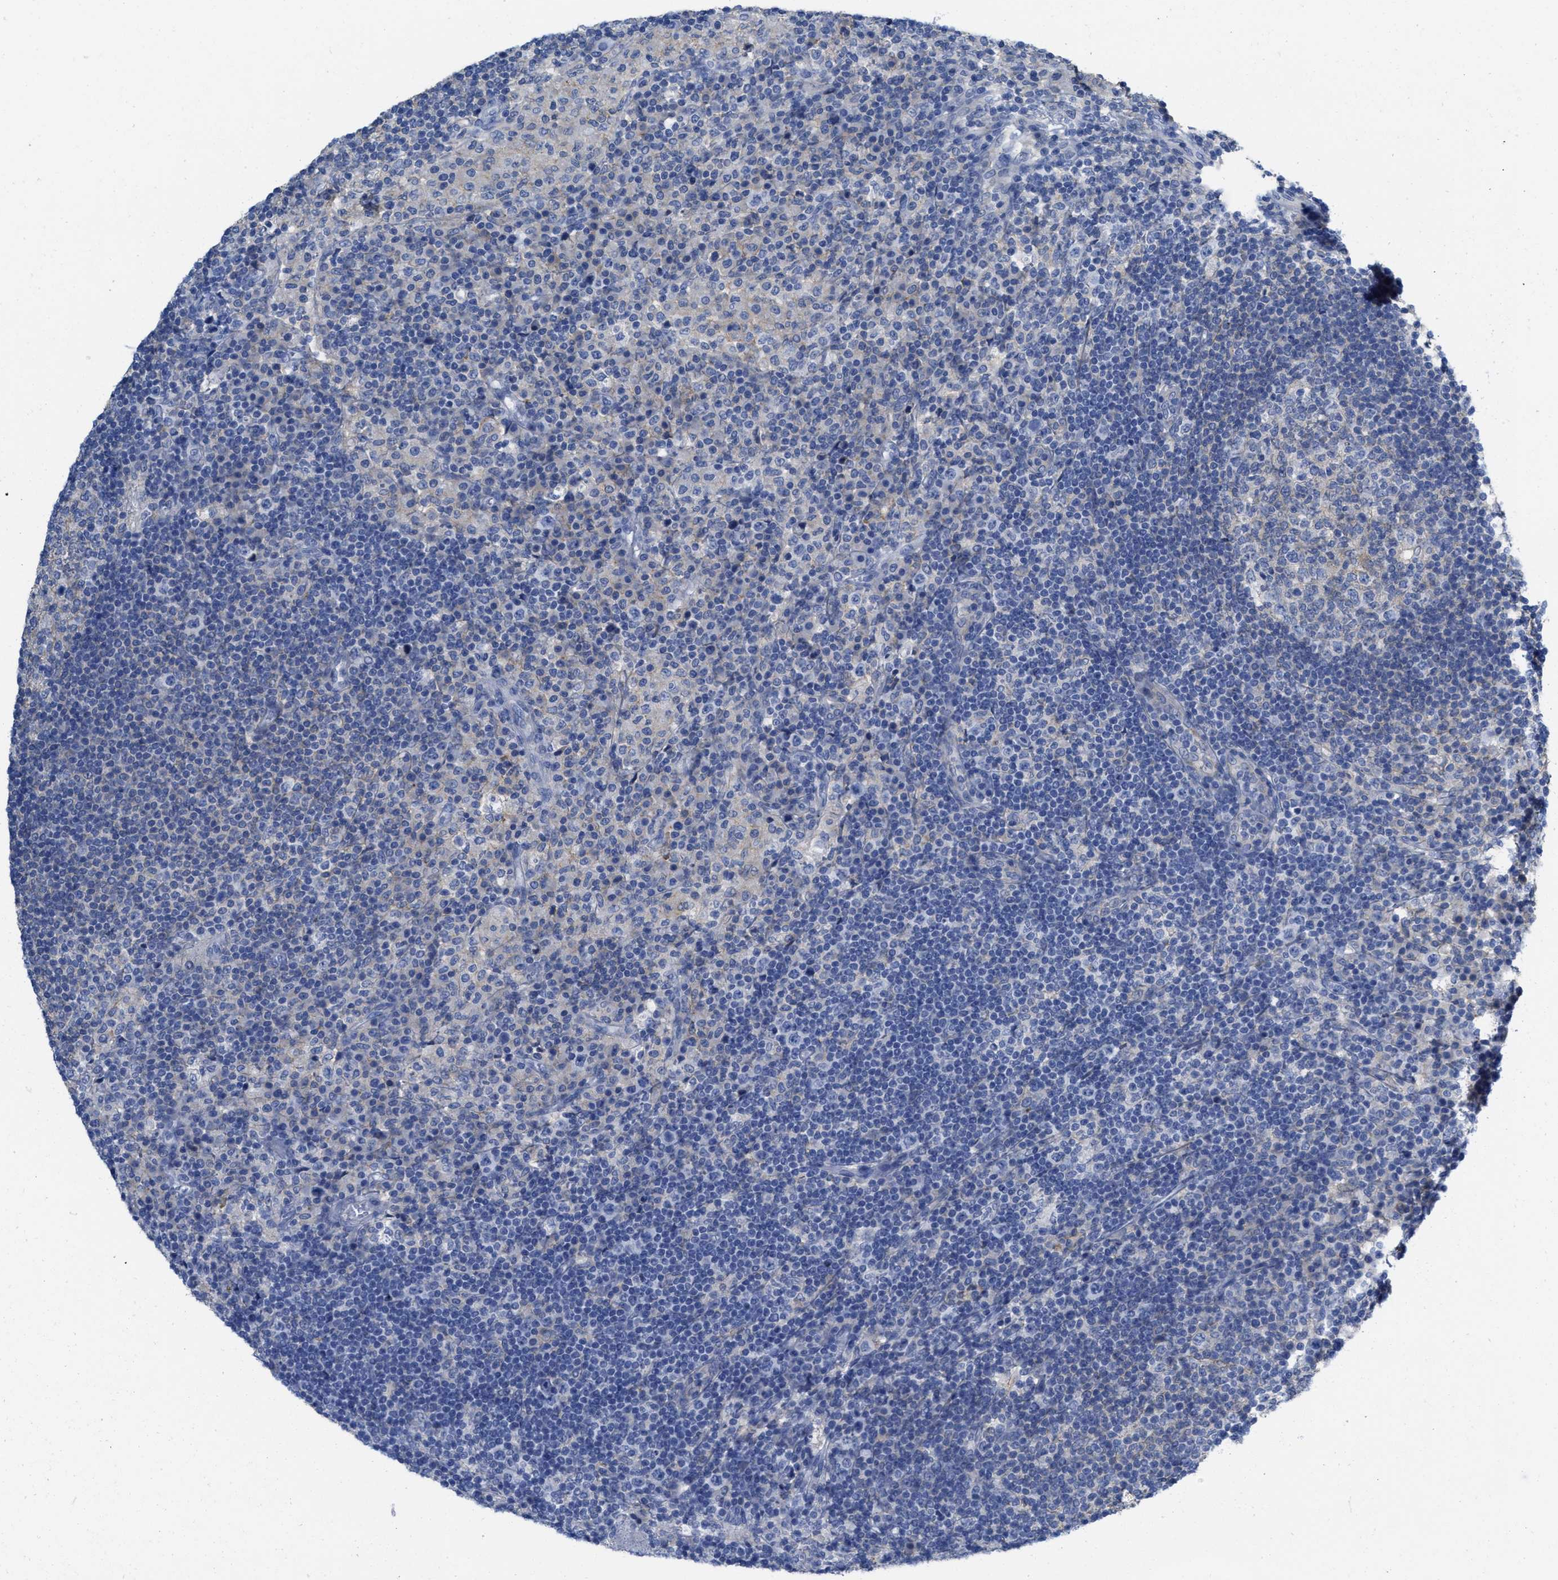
{"staining": {"intensity": "negative", "quantity": "none", "location": "none"}, "tissue": "lymph node", "cell_type": "Germinal center cells", "image_type": "normal", "snomed": [{"axis": "morphology", "description": "Normal tissue, NOS"}, {"axis": "topography", "description": "Lymph node"}], "caption": "DAB immunohistochemical staining of normal lymph node shows no significant staining in germinal center cells. (Immunohistochemistry, brightfield microscopy, high magnification).", "gene": "CNNM4", "patient": {"sex": "female", "age": 53}}